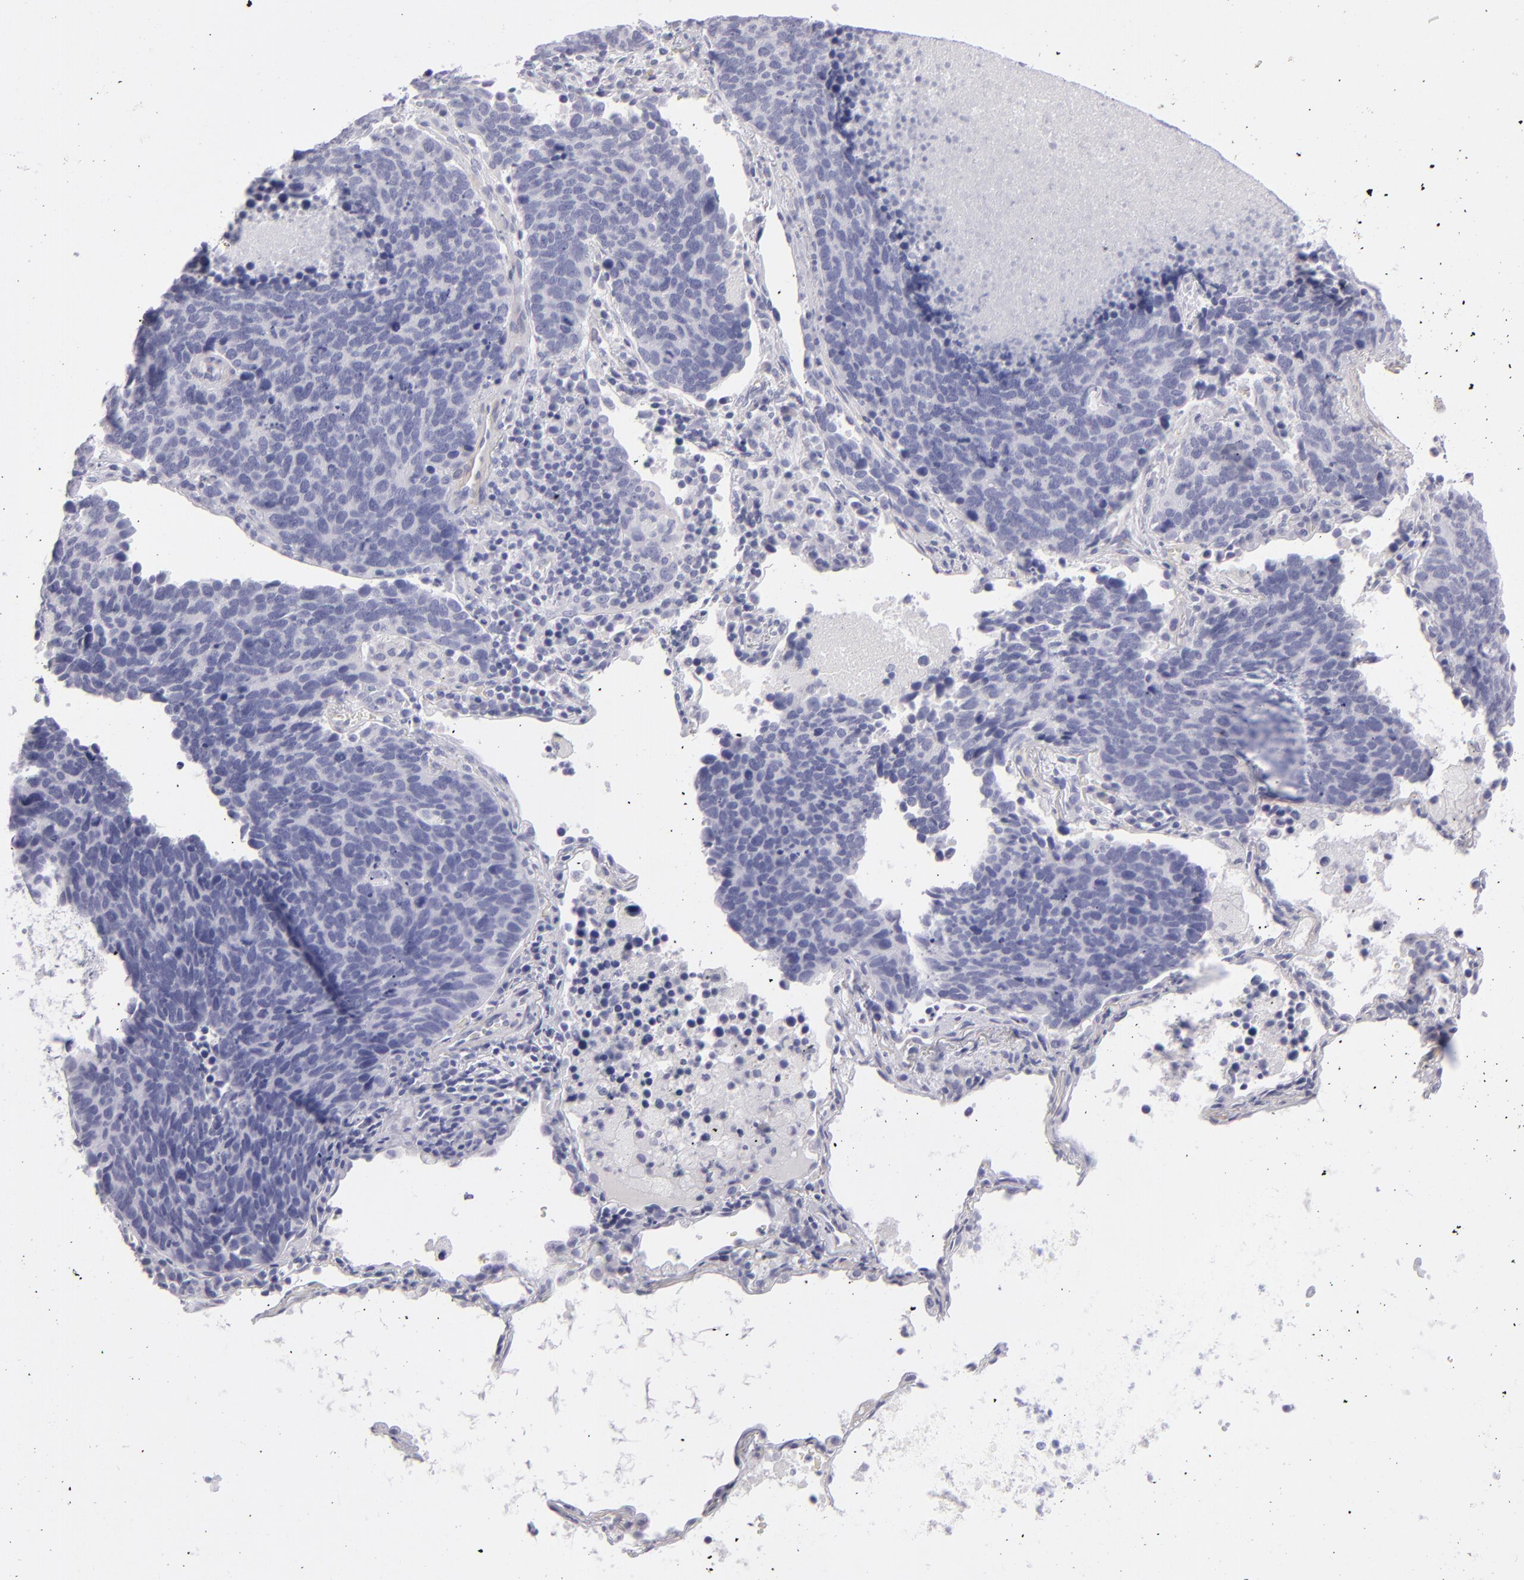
{"staining": {"intensity": "negative", "quantity": "none", "location": "none"}, "tissue": "lung cancer", "cell_type": "Tumor cells", "image_type": "cancer", "snomed": [{"axis": "morphology", "description": "Neoplasm, malignant, NOS"}, {"axis": "topography", "description": "Lung"}], "caption": "There is no significant staining in tumor cells of lung cancer (malignant neoplasm).", "gene": "MYH11", "patient": {"sex": "female", "age": 75}}